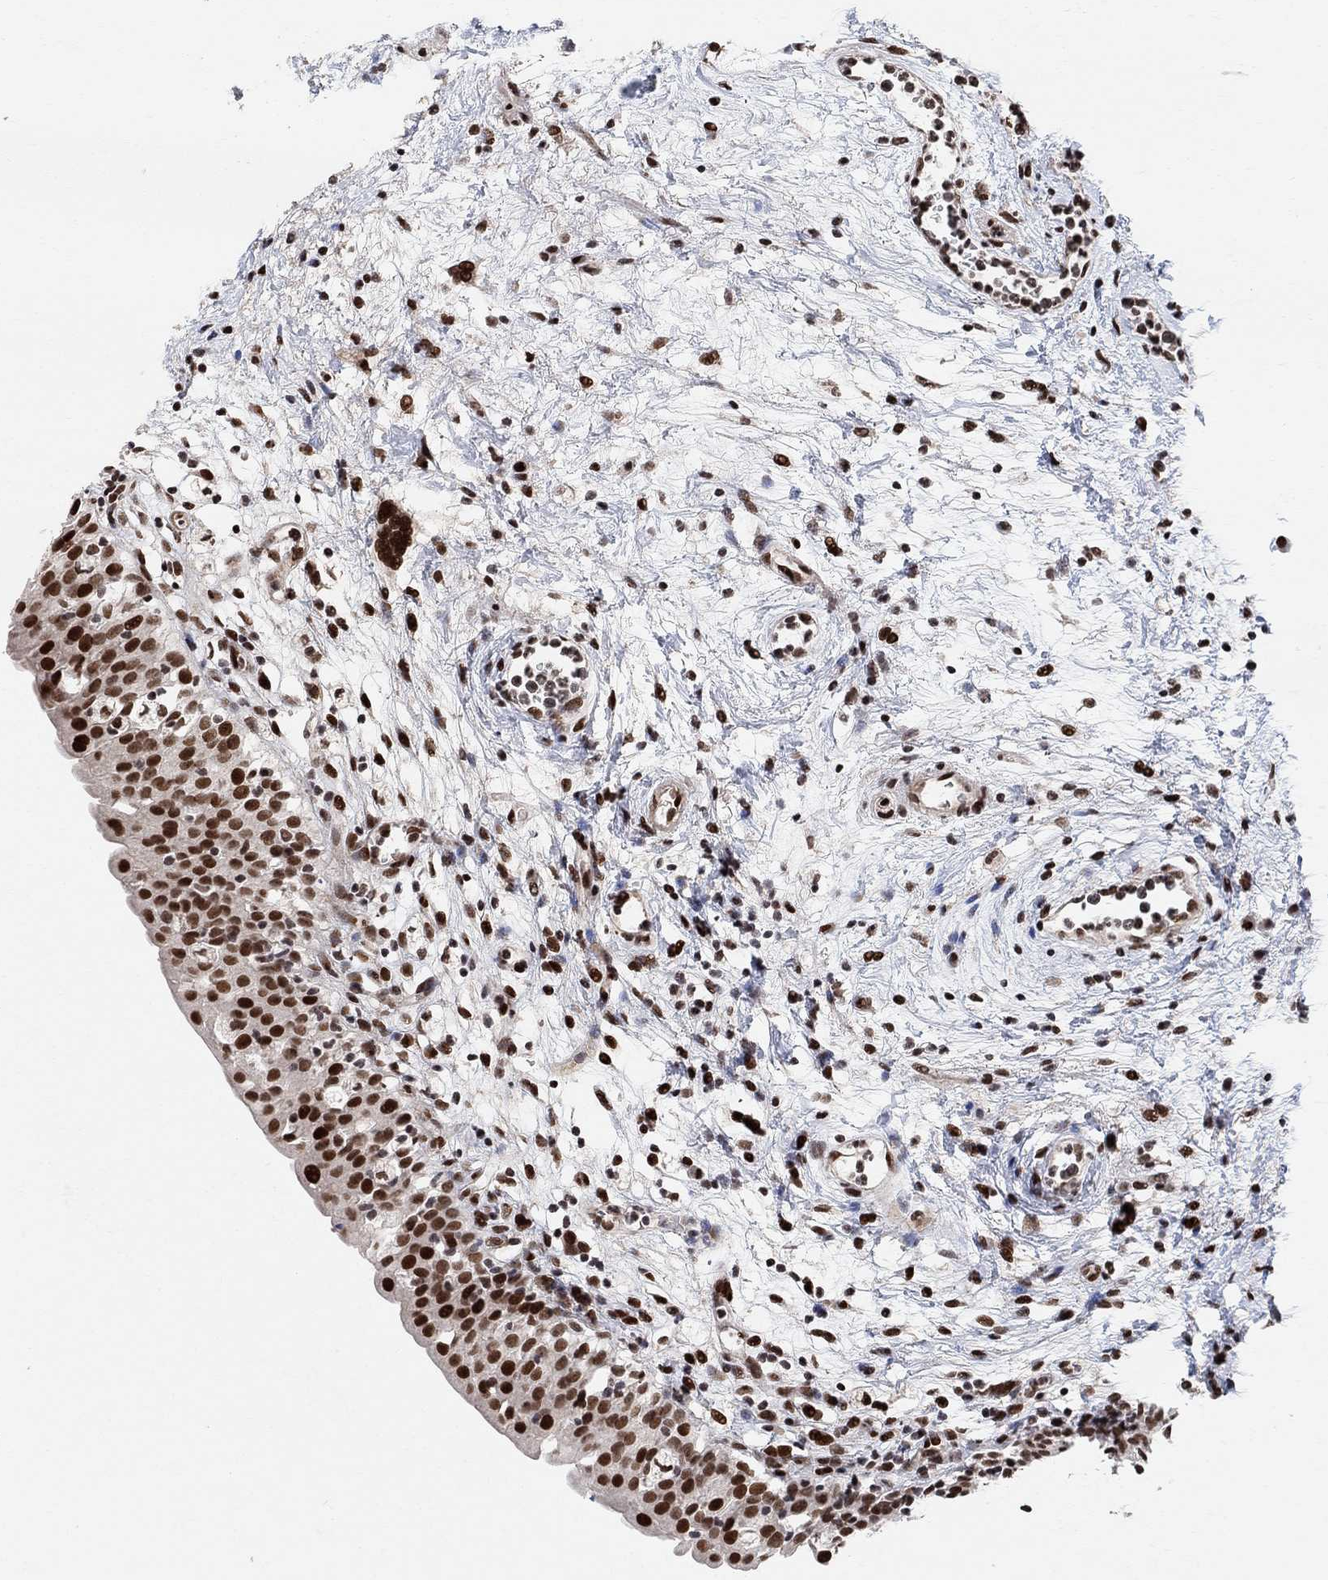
{"staining": {"intensity": "strong", "quantity": ">75%", "location": "nuclear"}, "tissue": "urinary bladder", "cell_type": "Urothelial cells", "image_type": "normal", "snomed": [{"axis": "morphology", "description": "Normal tissue, NOS"}, {"axis": "topography", "description": "Urinary bladder"}], "caption": "DAB immunohistochemical staining of unremarkable human urinary bladder reveals strong nuclear protein expression in about >75% of urothelial cells.", "gene": "E4F1", "patient": {"sex": "male", "age": 76}}